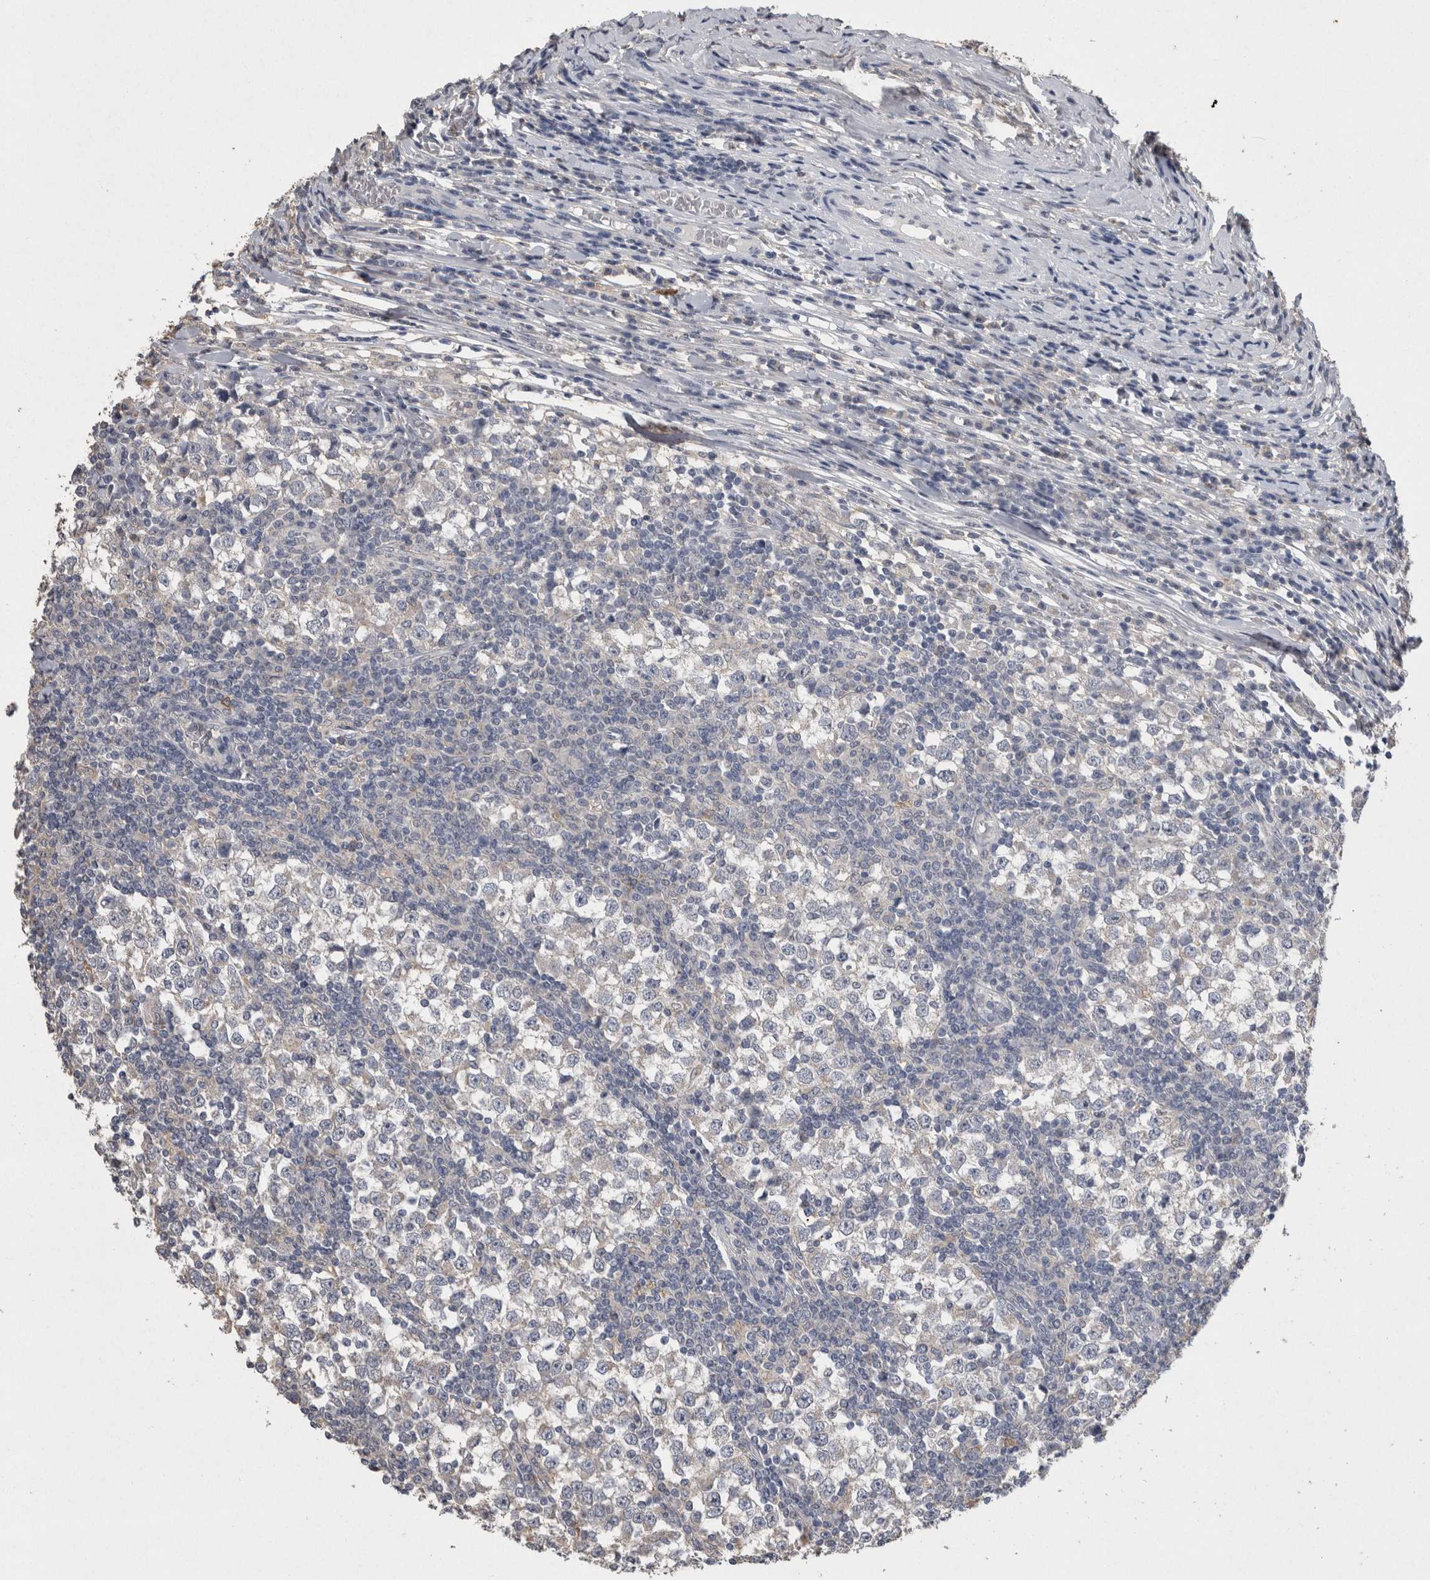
{"staining": {"intensity": "negative", "quantity": "none", "location": "none"}, "tissue": "testis cancer", "cell_type": "Tumor cells", "image_type": "cancer", "snomed": [{"axis": "morphology", "description": "Seminoma, NOS"}, {"axis": "topography", "description": "Testis"}], "caption": "DAB (3,3'-diaminobenzidine) immunohistochemical staining of human seminoma (testis) shows no significant staining in tumor cells. (Brightfield microscopy of DAB (3,3'-diaminobenzidine) immunohistochemistry at high magnification).", "gene": "CNTFR", "patient": {"sex": "male", "age": 65}}